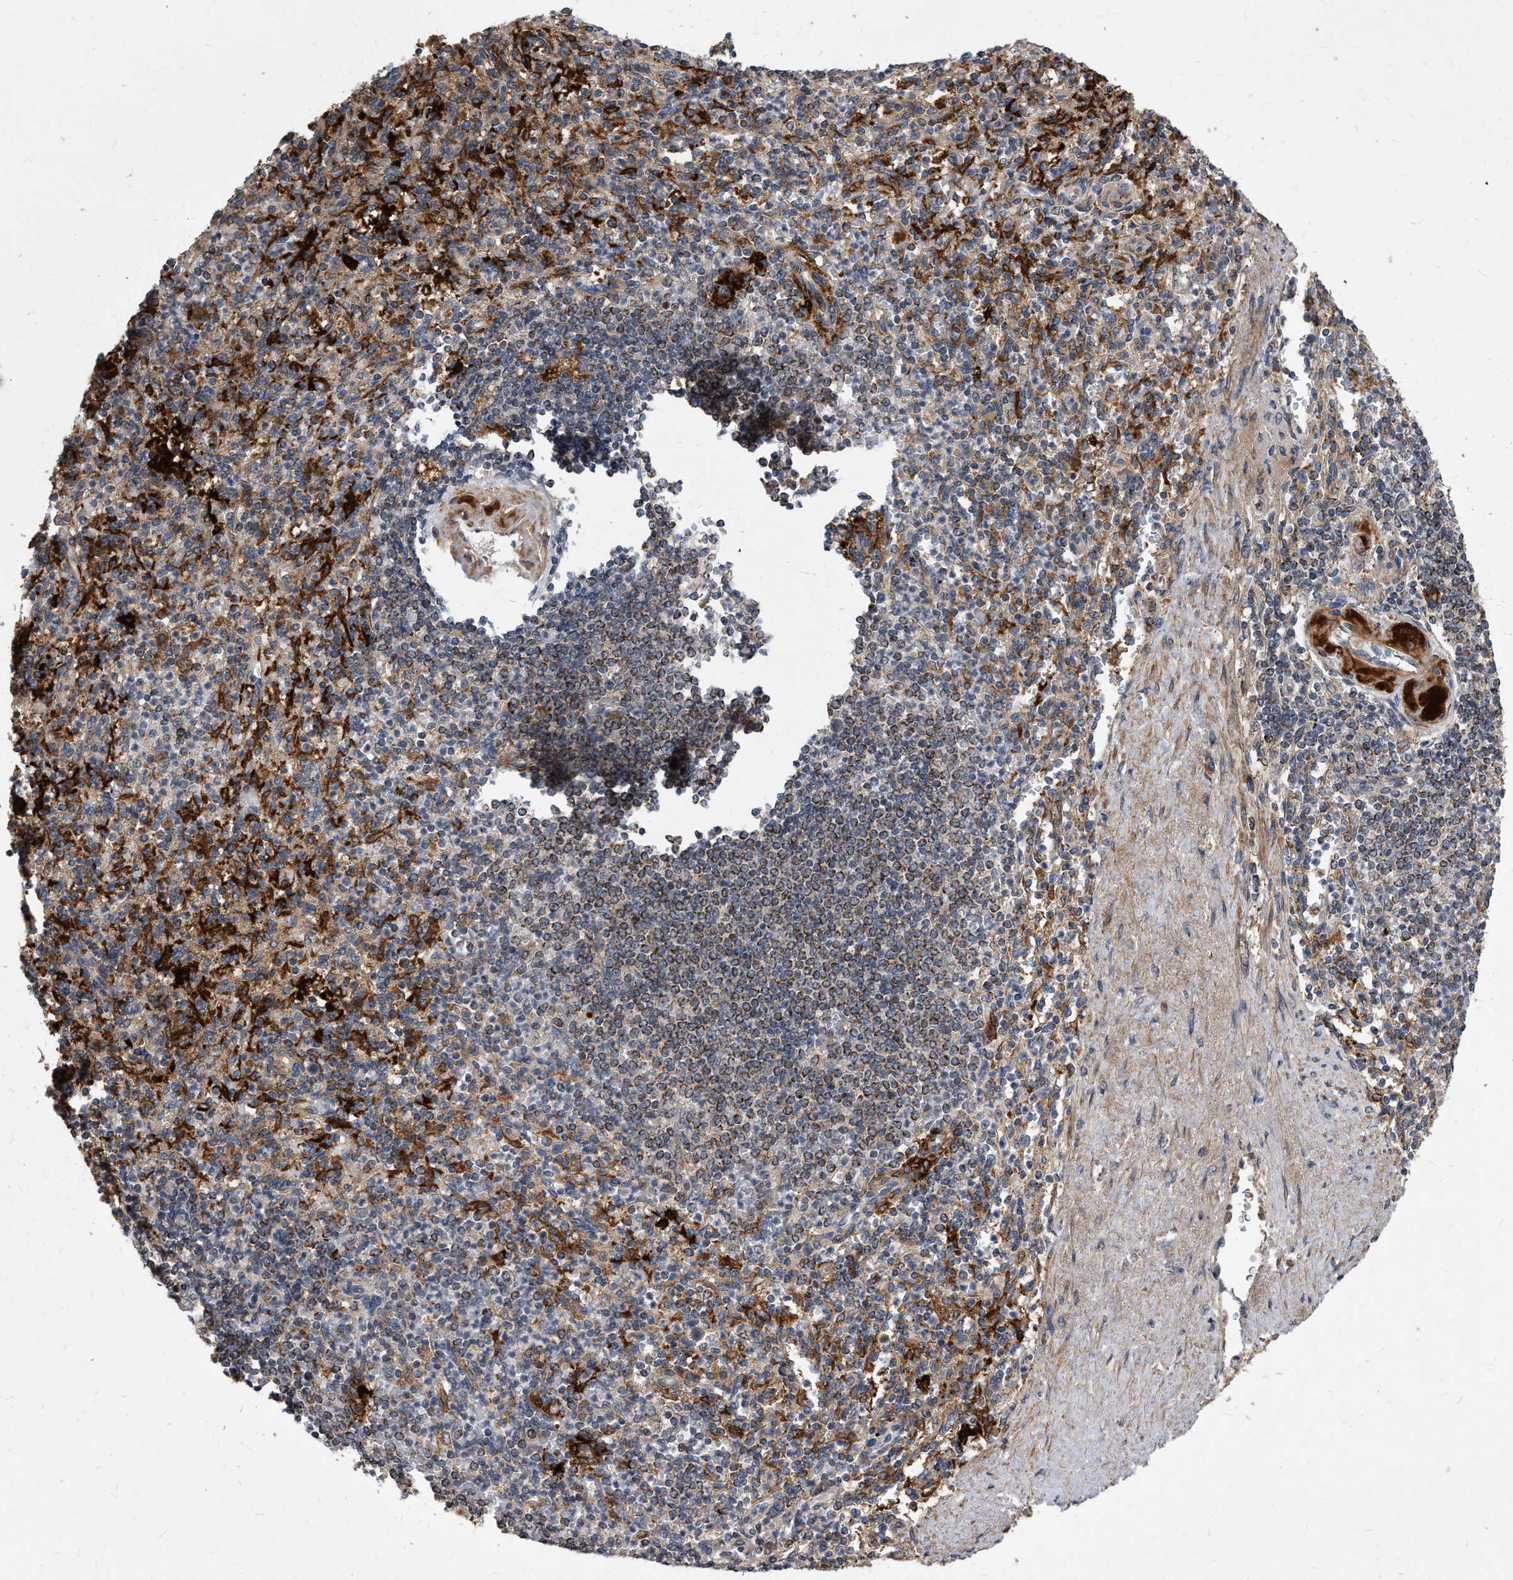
{"staining": {"intensity": "moderate", "quantity": "25%-75%", "location": "cytoplasmic/membranous"}, "tissue": "spleen", "cell_type": "Cells in red pulp", "image_type": "normal", "snomed": [{"axis": "morphology", "description": "Normal tissue, NOS"}, {"axis": "topography", "description": "Spleen"}], "caption": "Immunohistochemistry (IHC) (DAB (3,3'-diaminobenzidine)) staining of benign human spleen displays moderate cytoplasmic/membranous protein positivity in approximately 25%-75% of cells in red pulp. The protein is stained brown, and the nuclei are stained in blue (DAB (3,3'-diaminobenzidine) IHC with brightfield microscopy, high magnification).", "gene": "SOBP", "patient": {"sex": "female", "age": 74}}